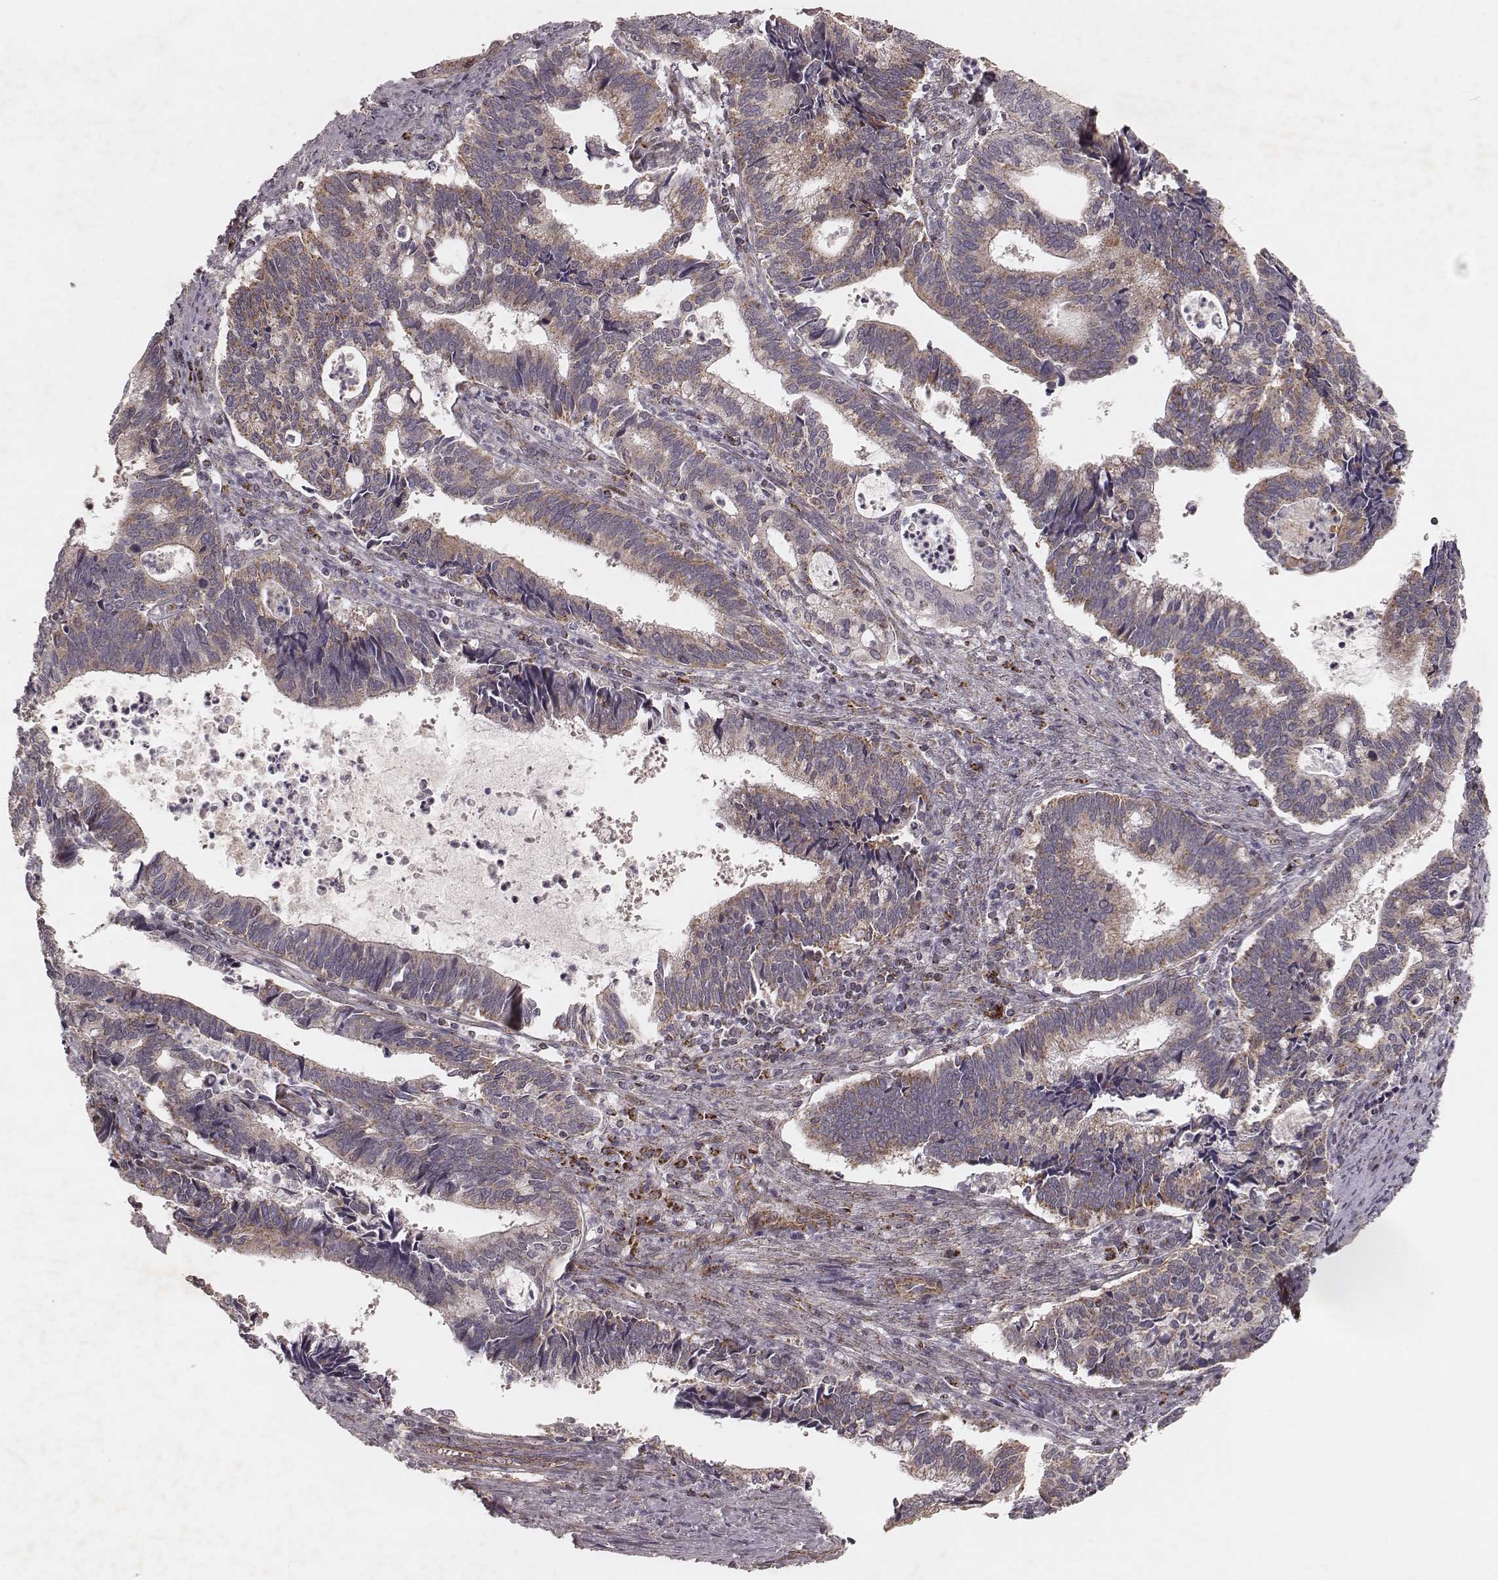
{"staining": {"intensity": "weak", "quantity": "25%-75%", "location": "cytoplasmic/membranous"}, "tissue": "cervical cancer", "cell_type": "Tumor cells", "image_type": "cancer", "snomed": [{"axis": "morphology", "description": "Adenocarcinoma, NOS"}, {"axis": "topography", "description": "Cervix"}], "caption": "Immunohistochemical staining of human cervical cancer (adenocarcinoma) exhibits low levels of weak cytoplasmic/membranous protein expression in about 25%-75% of tumor cells.", "gene": "NDUFA7", "patient": {"sex": "female", "age": 42}}